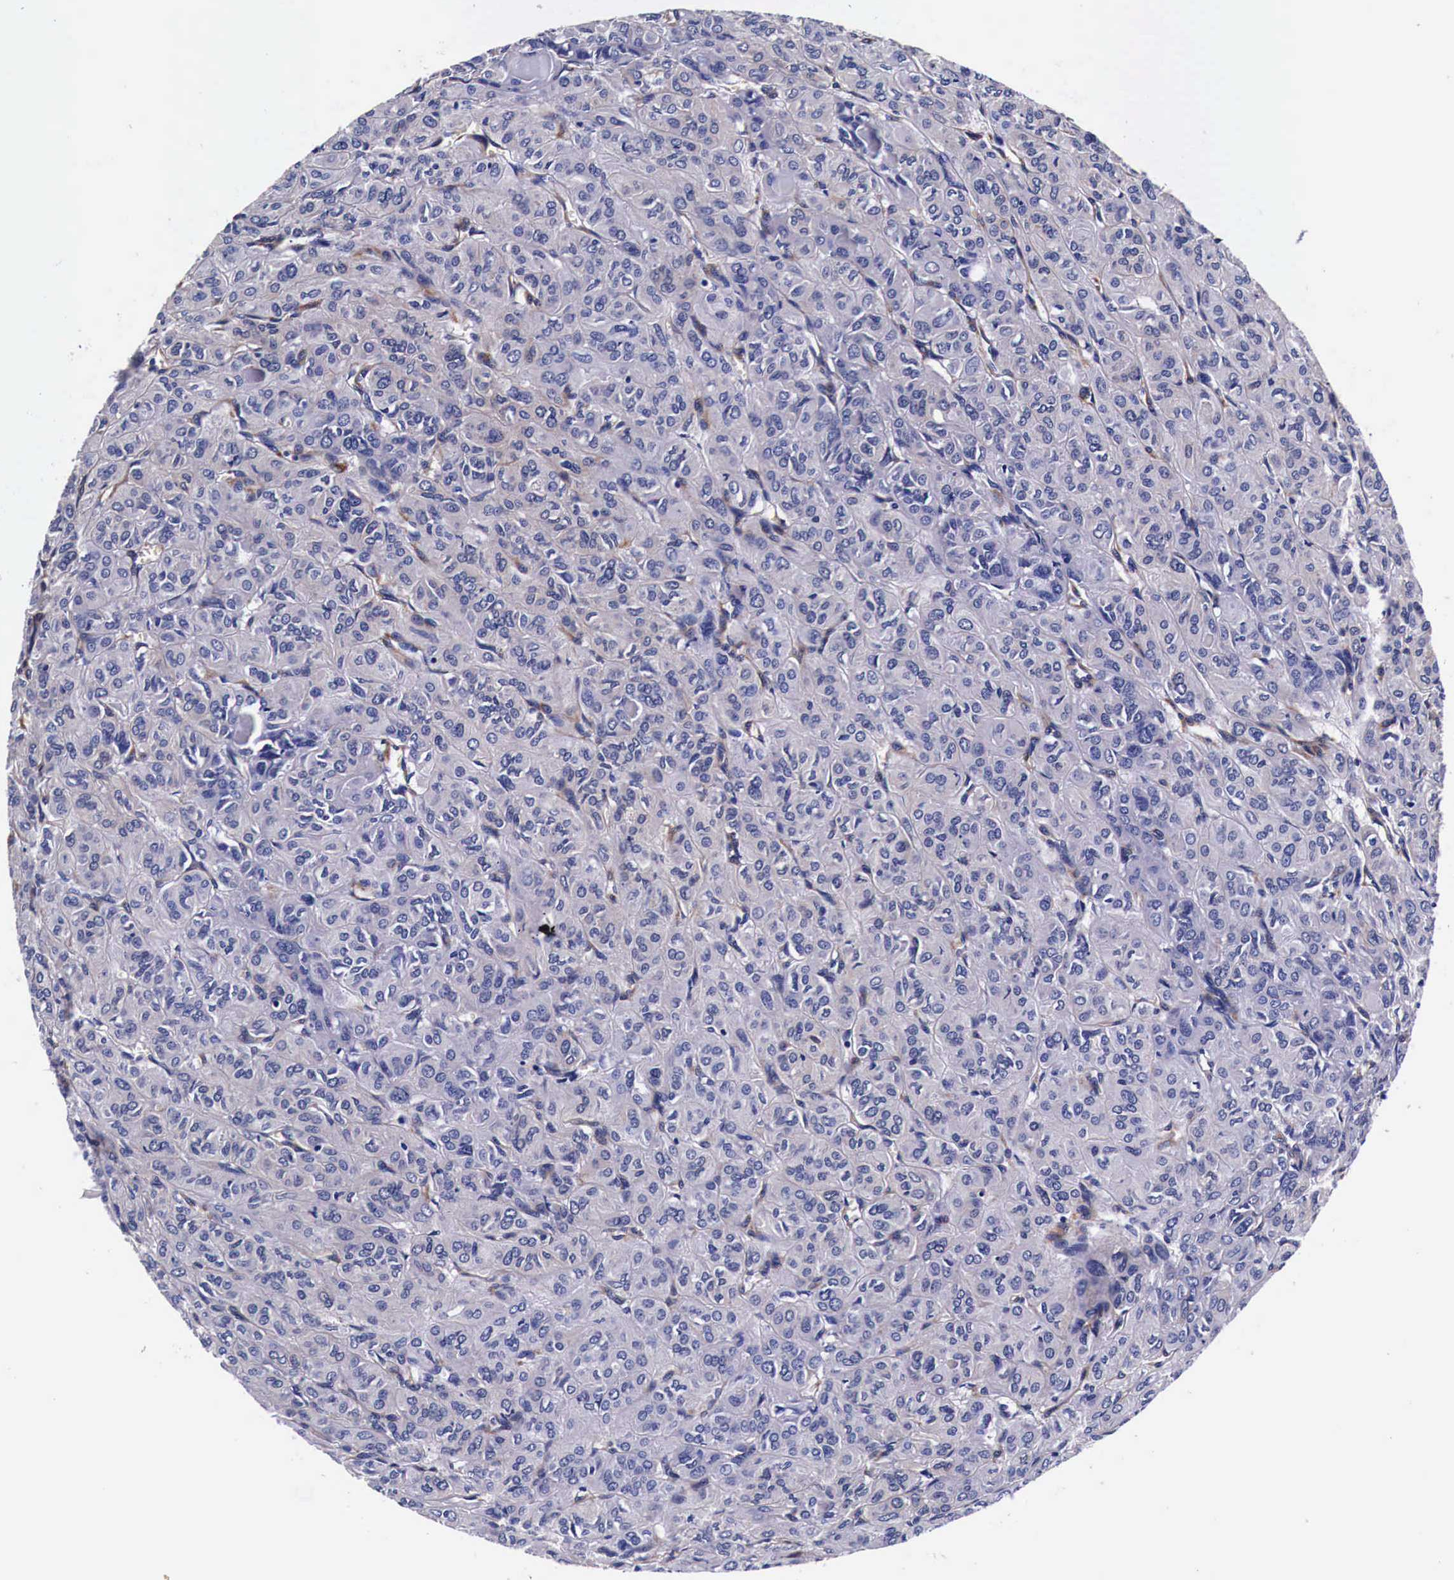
{"staining": {"intensity": "negative", "quantity": "none", "location": "none"}, "tissue": "thyroid cancer", "cell_type": "Tumor cells", "image_type": "cancer", "snomed": [{"axis": "morphology", "description": "Follicular adenoma carcinoma, NOS"}, {"axis": "topography", "description": "Thyroid gland"}], "caption": "An IHC photomicrograph of thyroid cancer is shown. There is no staining in tumor cells of thyroid cancer.", "gene": "HSPB1", "patient": {"sex": "female", "age": 71}}